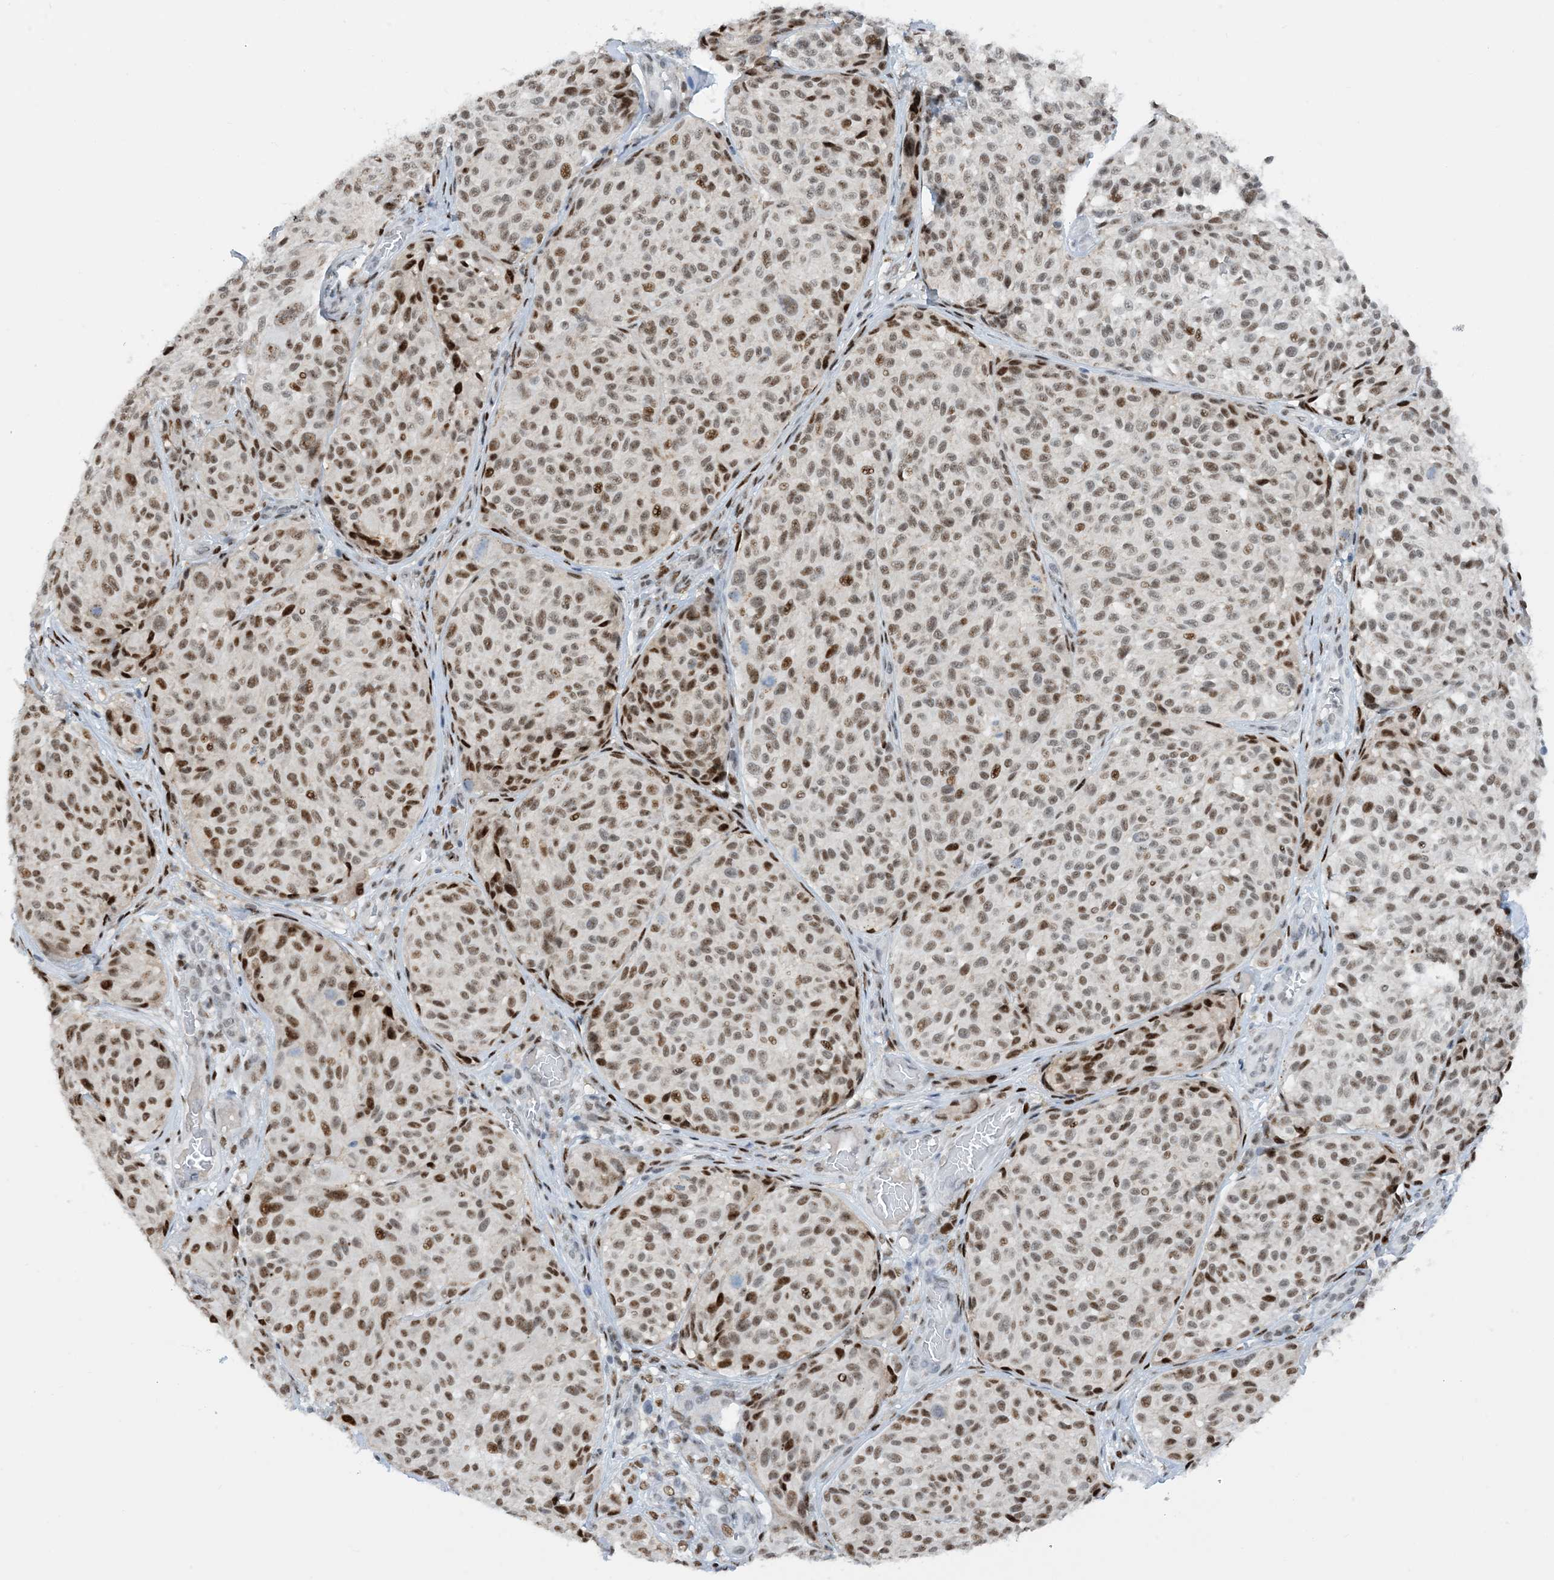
{"staining": {"intensity": "moderate", "quantity": ">75%", "location": "nuclear"}, "tissue": "melanoma", "cell_type": "Tumor cells", "image_type": "cancer", "snomed": [{"axis": "morphology", "description": "Malignant melanoma, NOS"}, {"axis": "topography", "description": "Skin"}], "caption": "Tumor cells exhibit medium levels of moderate nuclear expression in about >75% of cells in human malignant melanoma.", "gene": "HEMK1", "patient": {"sex": "male", "age": 83}}